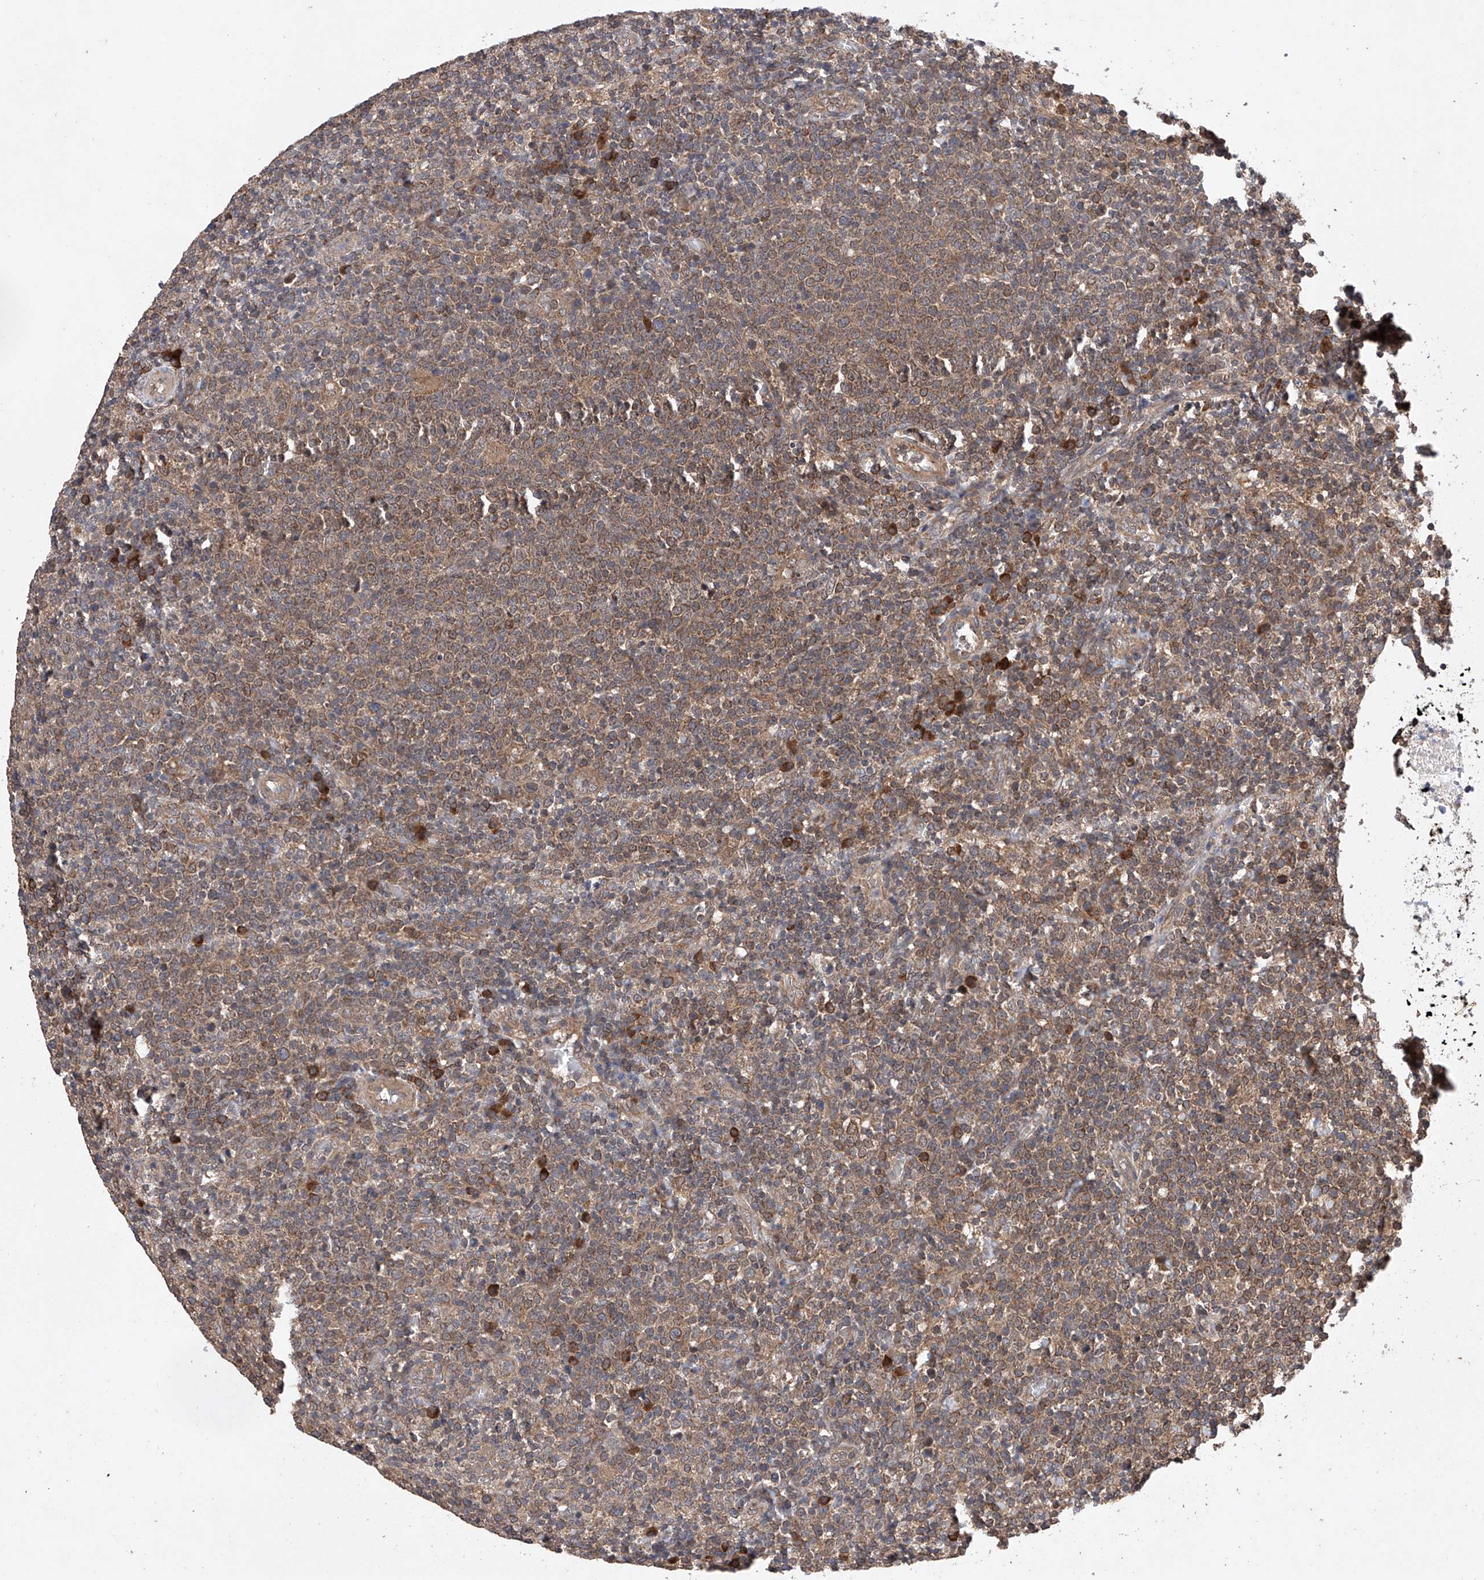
{"staining": {"intensity": "moderate", "quantity": "25%-75%", "location": "cytoplasmic/membranous"}, "tissue": "lymphoma", "cell_type": "Tumor cells", "image_type": "cancer", "snomed": [{"axis": "morphology", "description": "Malignant lymphoma, non-Hodgkin's type, High grade"}, {"axis": "topography", "description": "Lymph node"}], "caption": "The histopathology image demonstrates a brown stain indicating the presence of a protein in the cytoplasmic/membranous of tumor cells in lymphoma. The staining was performed using DAB, with brown indicating positive protein expression. Nuclei are stained blue with hematoxylin.", "gene": "LURAP1", "patient": {"sex": "male", "age": 61}}